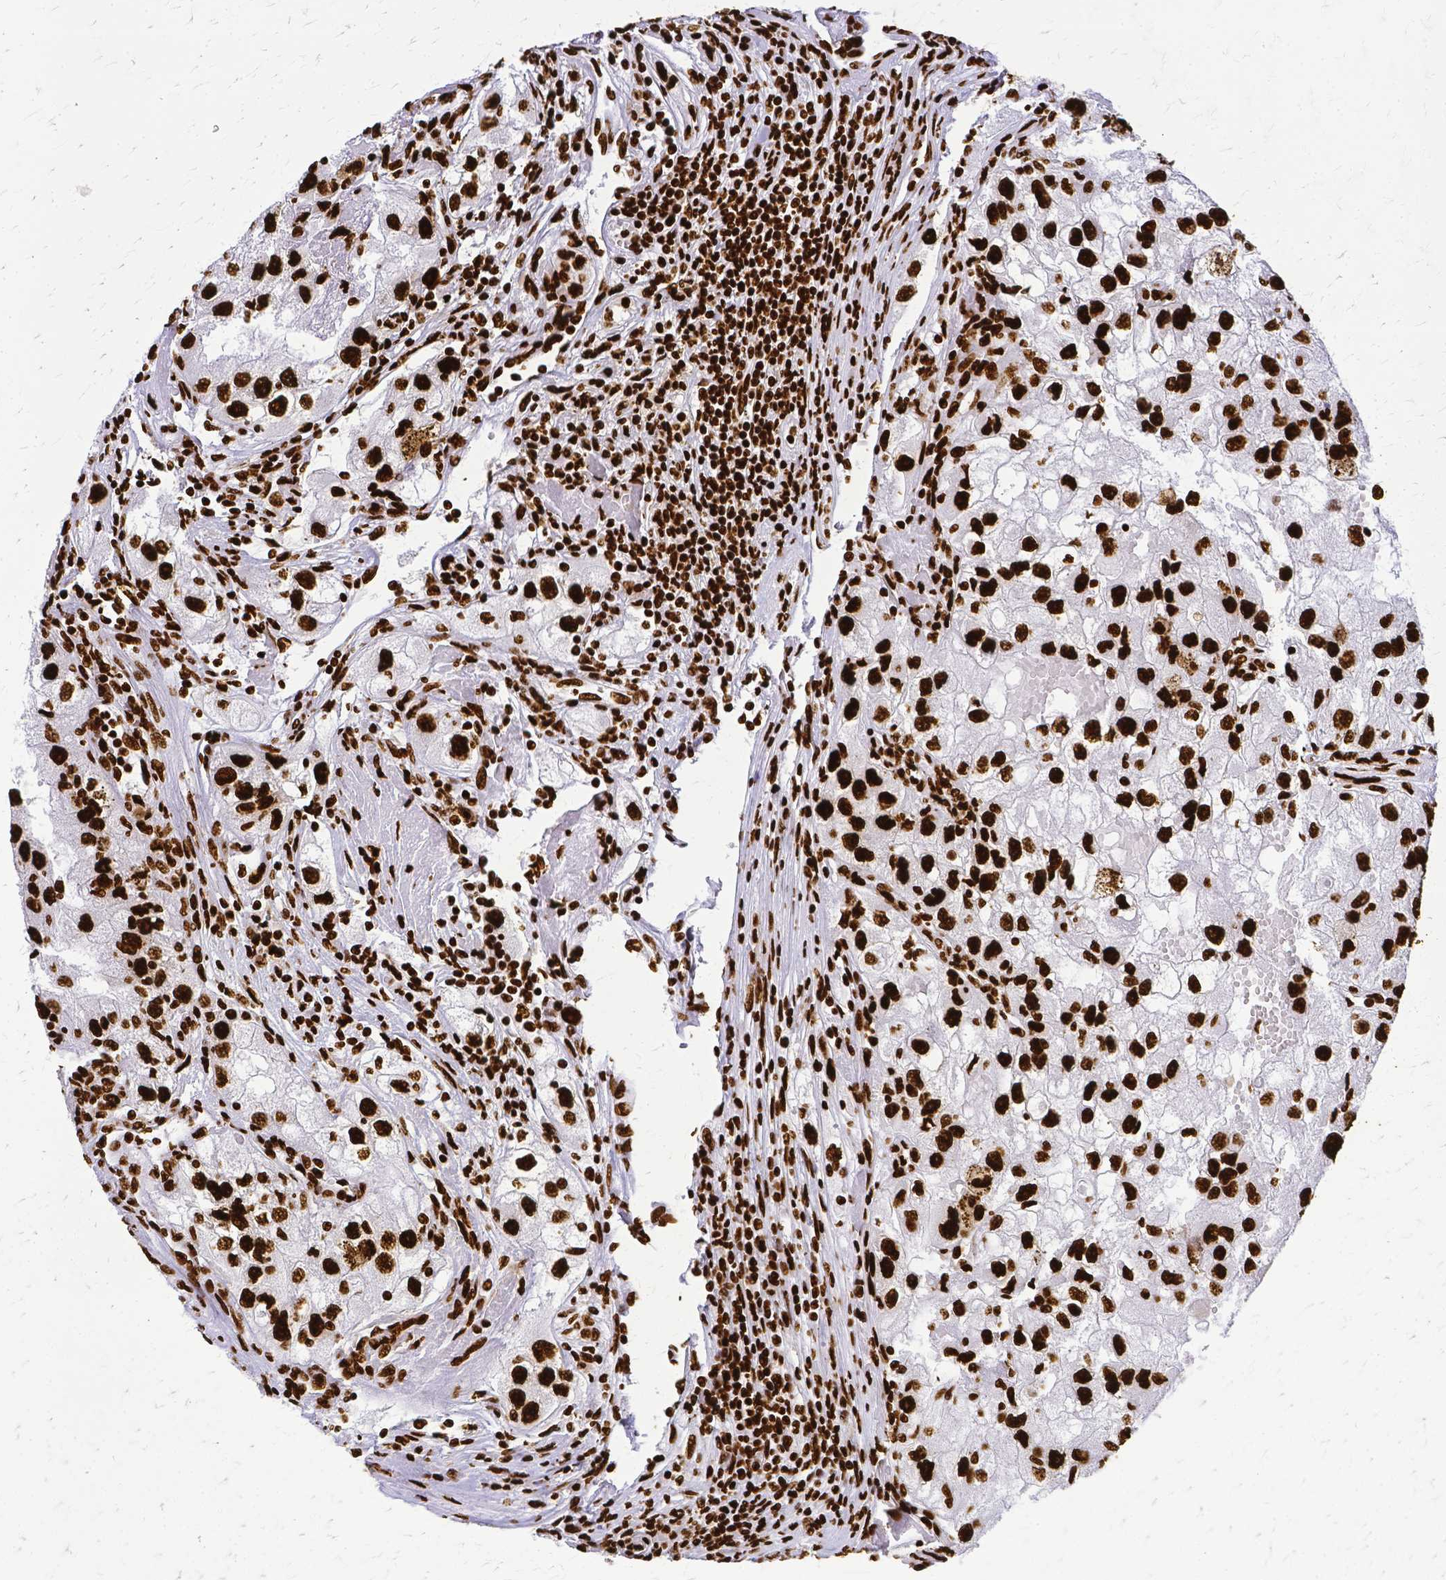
{"staining": {"intensity": "strong", "quantity": ">75%", "location": "nuclear"}, "tissue": "renal cancer", "cell_type": "Tumor cells", "image_type": "cancer", "snomed": [{"axis": "morphology", "description": "Adenocarcinoma, NOS"}, {"axis": "topography", "description": "Kidney"}], "caption": "Protein staining of adenocarcinoma (renal) tissue displays strong nuclear positivity in about >75% of tumor cells. The staining was performed using DAB (3,3'-diaminobenzidine) to visualize the protein expression in brown, while the nuclei were stained in blue with hematoxylin (Magnification: 20x).", "gene": "SFPQ", "patient": {"sex": "male", "age": 63}}